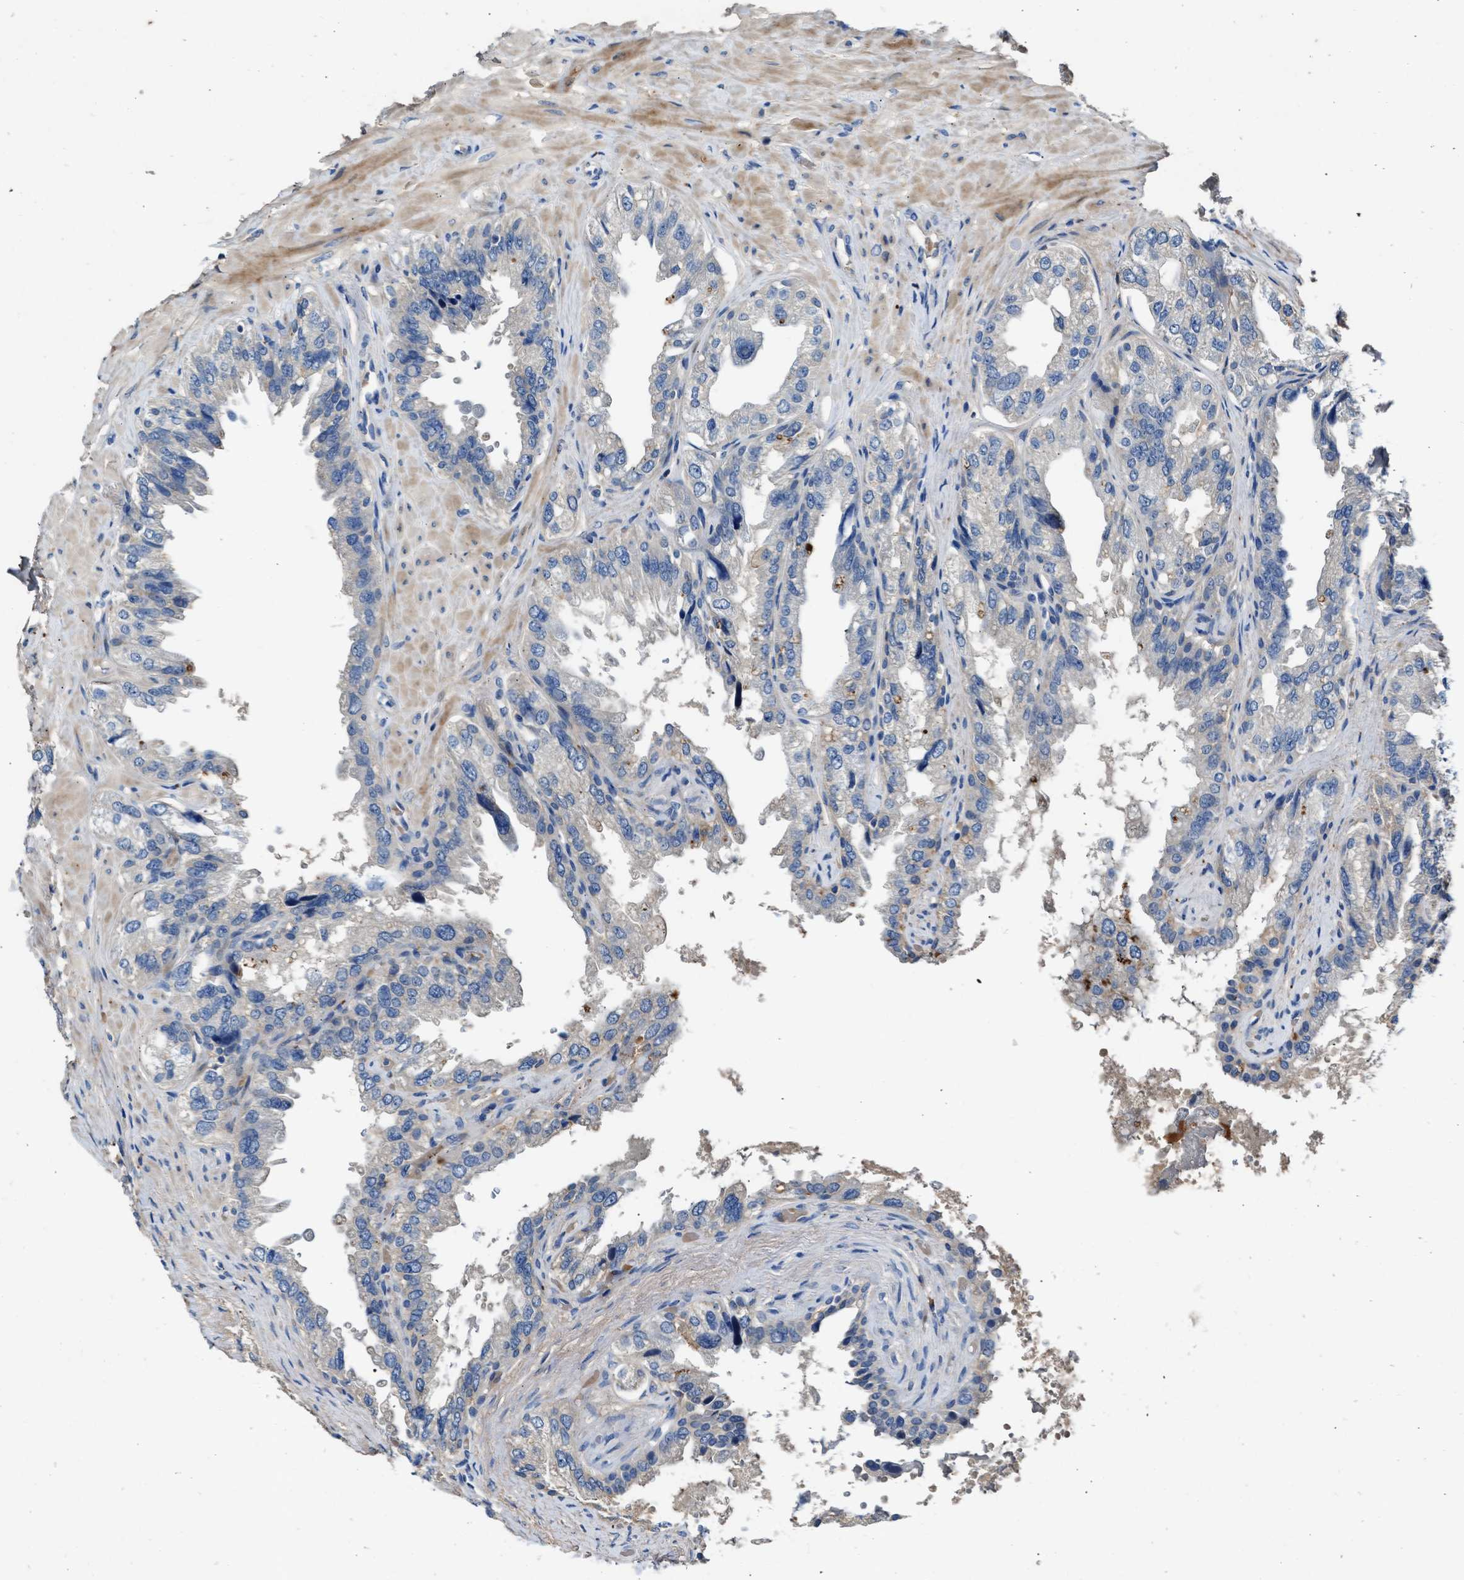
{"staining": {"intensity": "weak", "quantity": "<25%", "location": "cytoplasmic/membranous"}, "tissue": "seminal vesicle", "cell_type": "Glandular cells", "image_type": "normal", "snomed": [{"axis": "morphology", "description": "Normal tissue, NOS"}, {"axis": "topography", "description": "Seminal veicle"}], "caption": "DAB (3,3'-diaminobenzidine) immunohistochemical staining of unremarkable seminal vesicle reveals no significant staining in glandular cells. (IHC, brightfield microscopy, high magnification).", "gene": "RWDD2B", "patient": {"sex": "male", "age": 68}}